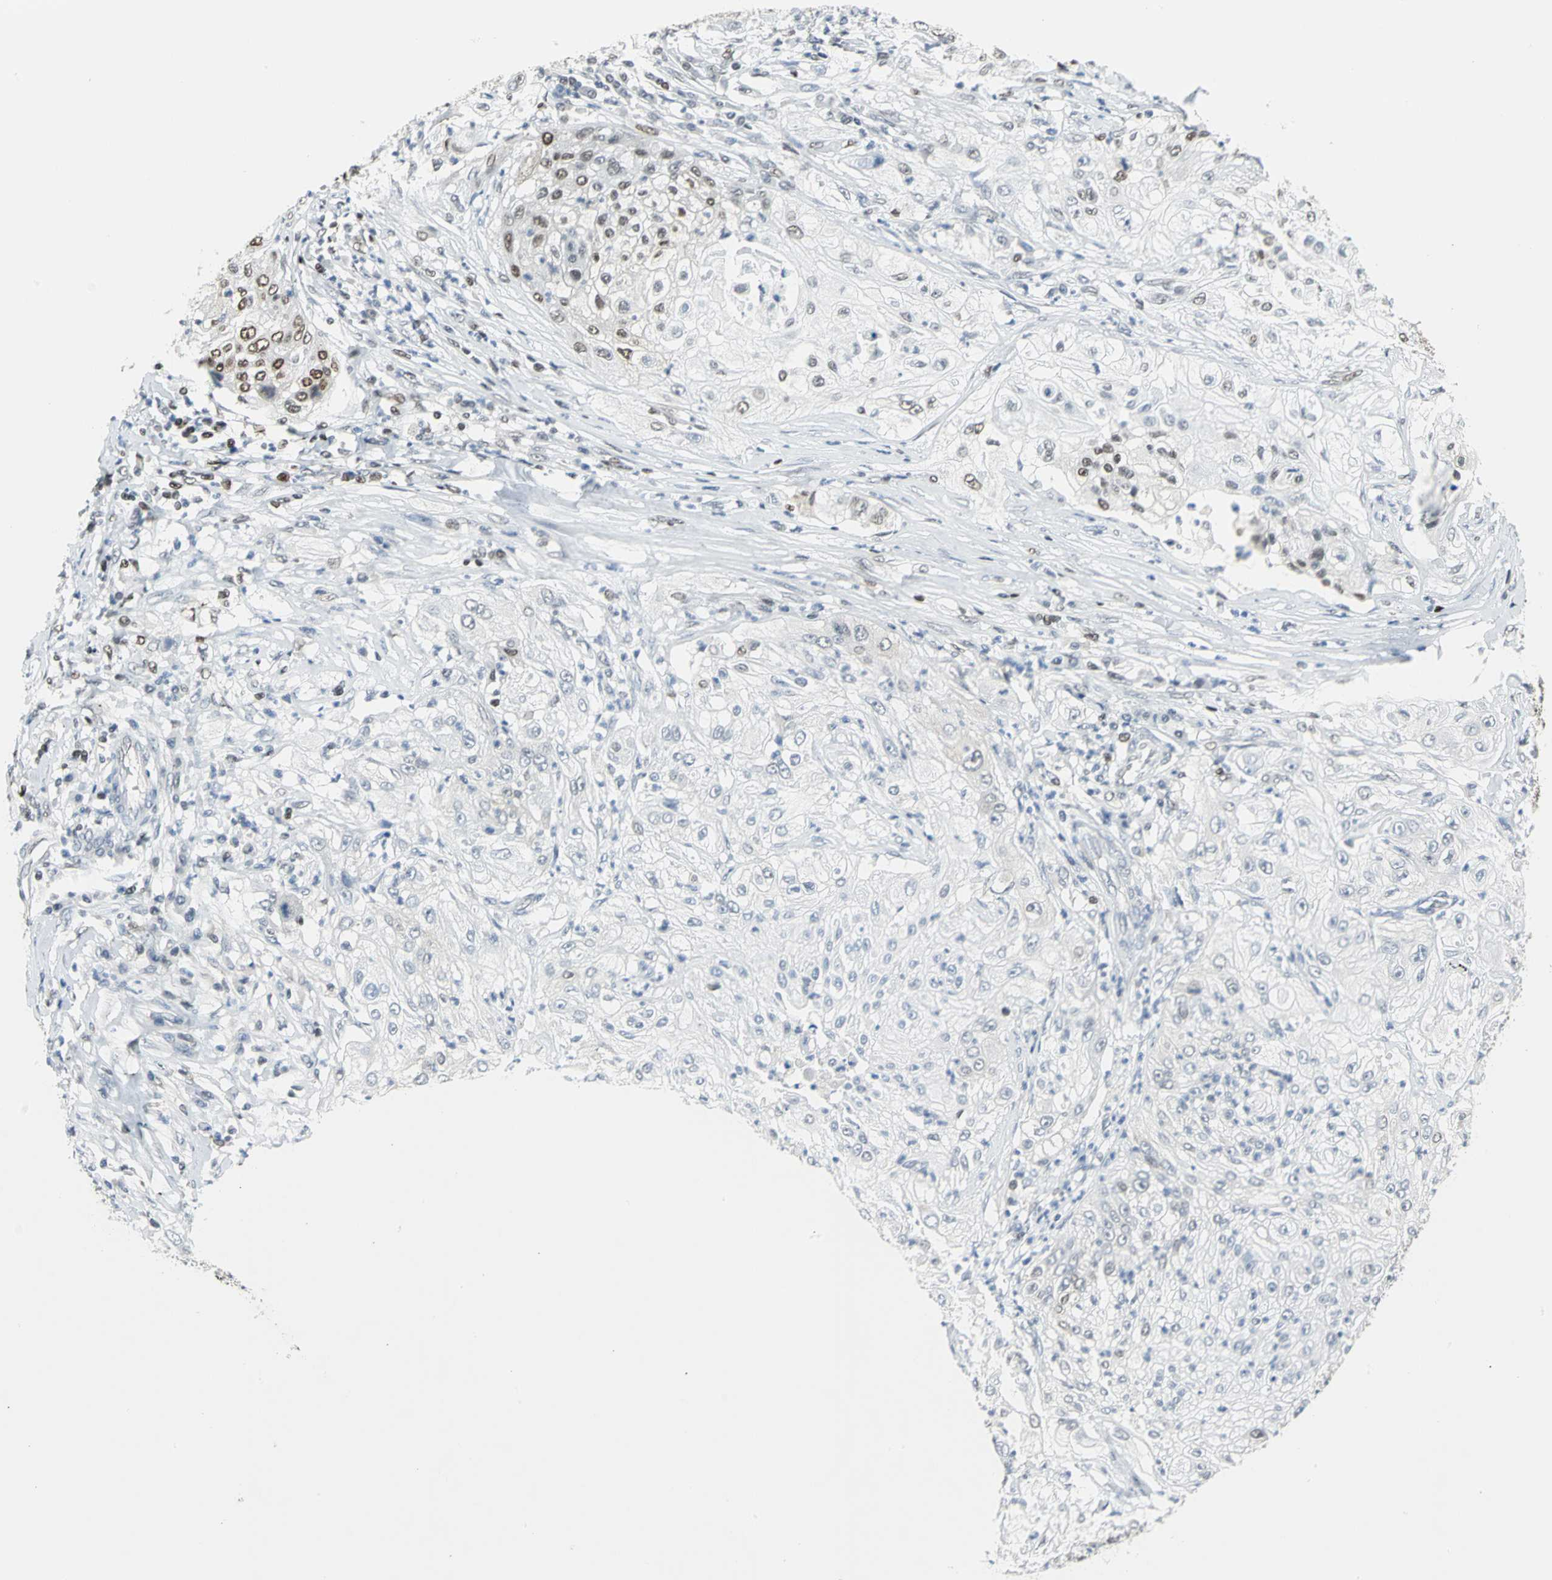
{"staining": {"intensity": "strong", "quantity": "<25%", "location": "nuclear"}, "tissue": "lung cancer", "cell_type": "Tumor cells", "image_type": "cancer", "snomed": [{"axis": "morphology", "description": "Inflammation, NOS"}, {"axis": "morphology", "description": "Squamous cell carcinoma, NOS"}, {"axis": "topography", "description": "Lymph node"}, {"axis": "topography", "description": "Soft tissue"}, {"axis": "topography", "description": "Lung"}], "caption": "Immunohistochemistry (IHC) photomicrograph of neoplastic tissue: human lung cancer (squamous cell carcinoma) stained using IHC displays medium levels of strong protein expression localized specifically in the nuclear of tumor cells, appearing as a nuclear brown color.", "gene": "HNRNPD", "patient": {"sex": "male", "age": 66}}